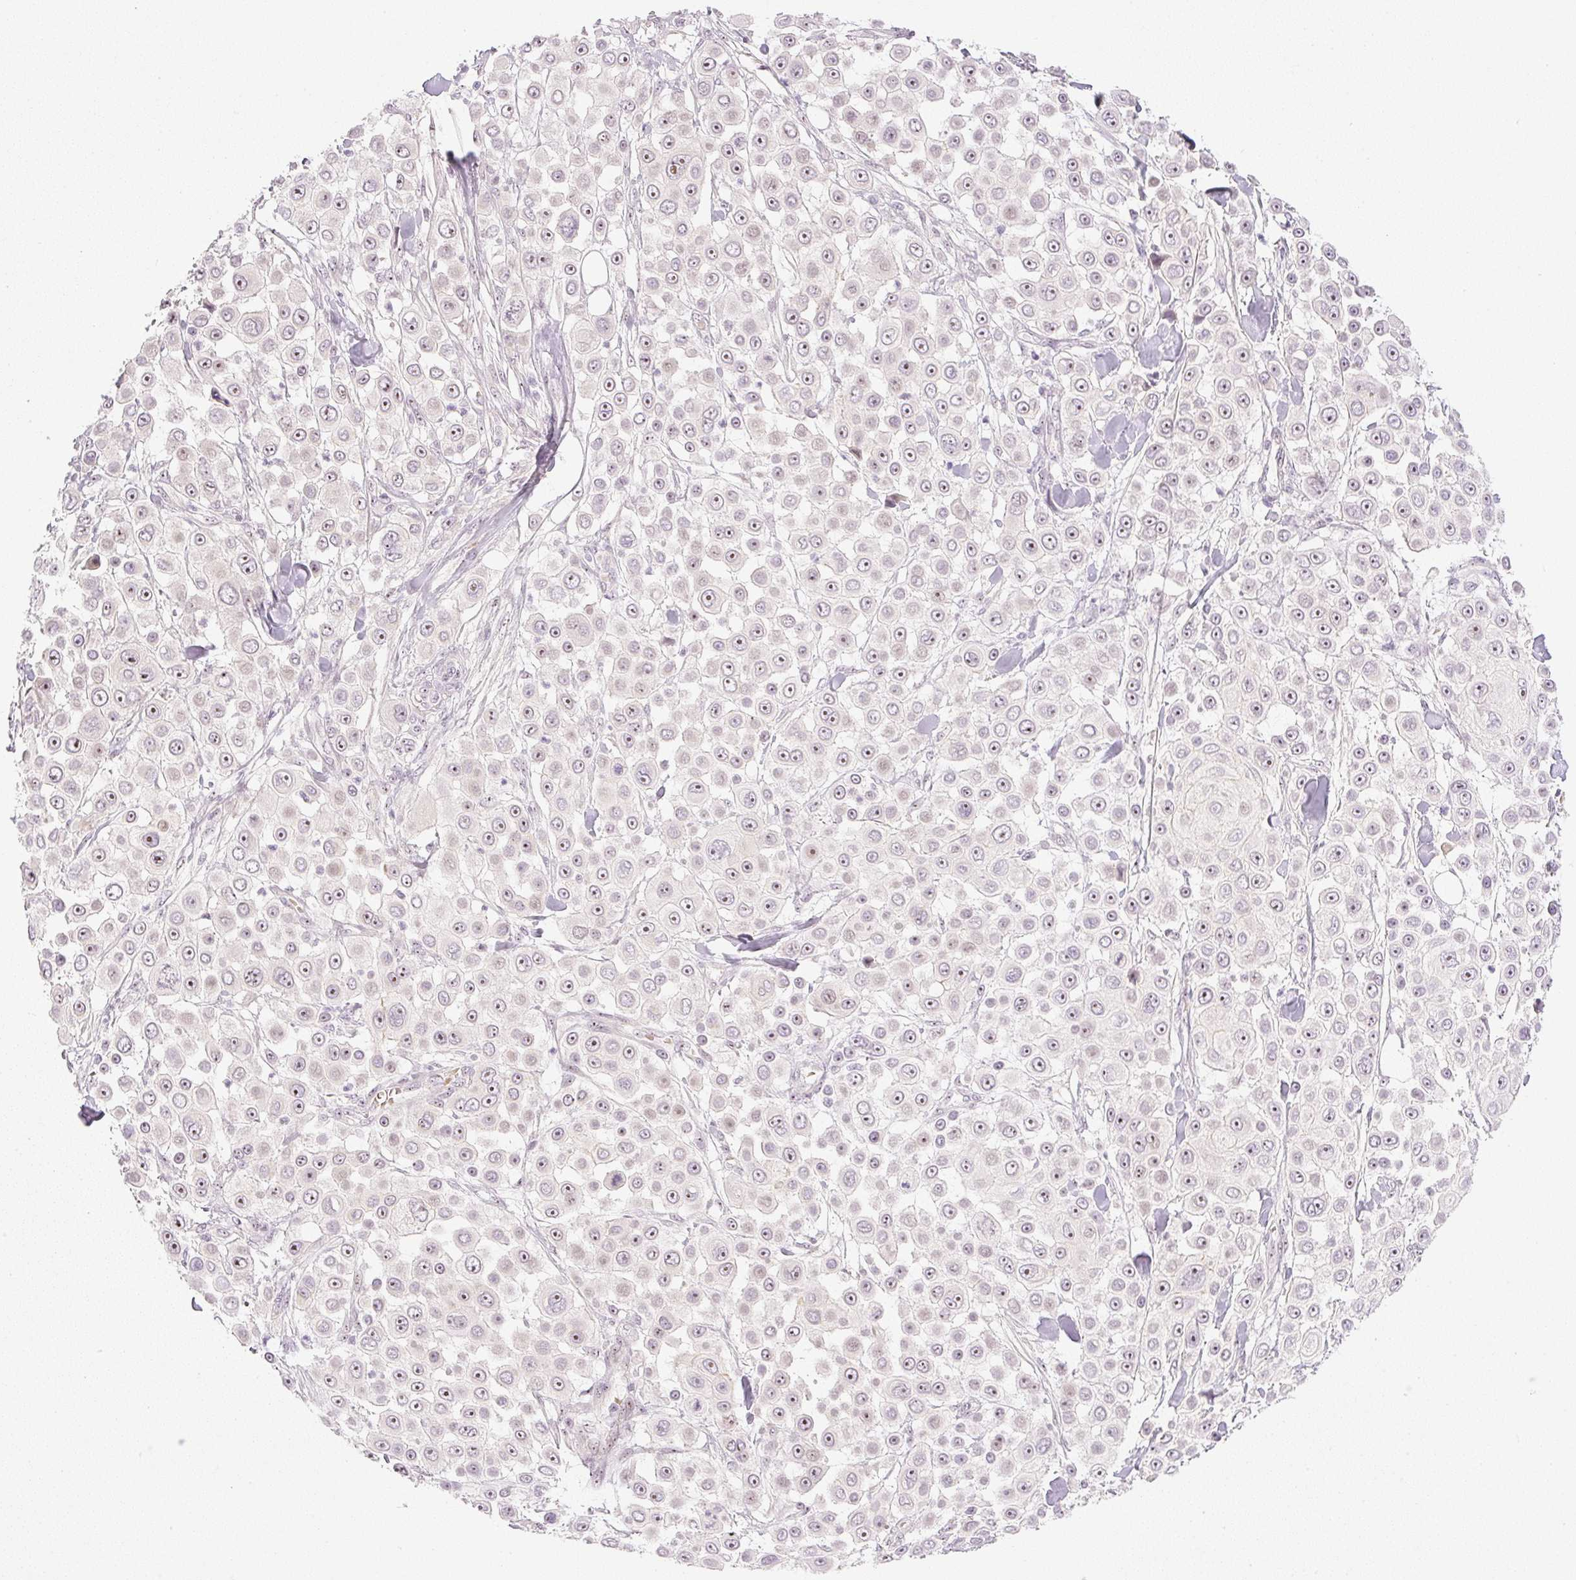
{"staining": {"intensity": "moderate", "quantity": ">75%", "location": "nuclear"}, "tissue": "skin cancer", "cell_type": "Tumor cells", "image_type": "cancer", "snomed": [{"axis": "morphology", "description": "Squamous cell carcinoma, NOS"}, {"axis": "topography", "description": "Skin"}], "caption": "Protein expression analysis of human squamous cell carcinoma (skin) reveals moderate nuclear positivity in approximately >75% of tumor cells.", "gene": "AAR2", "patient": {"sex": "male", "age": 67}}